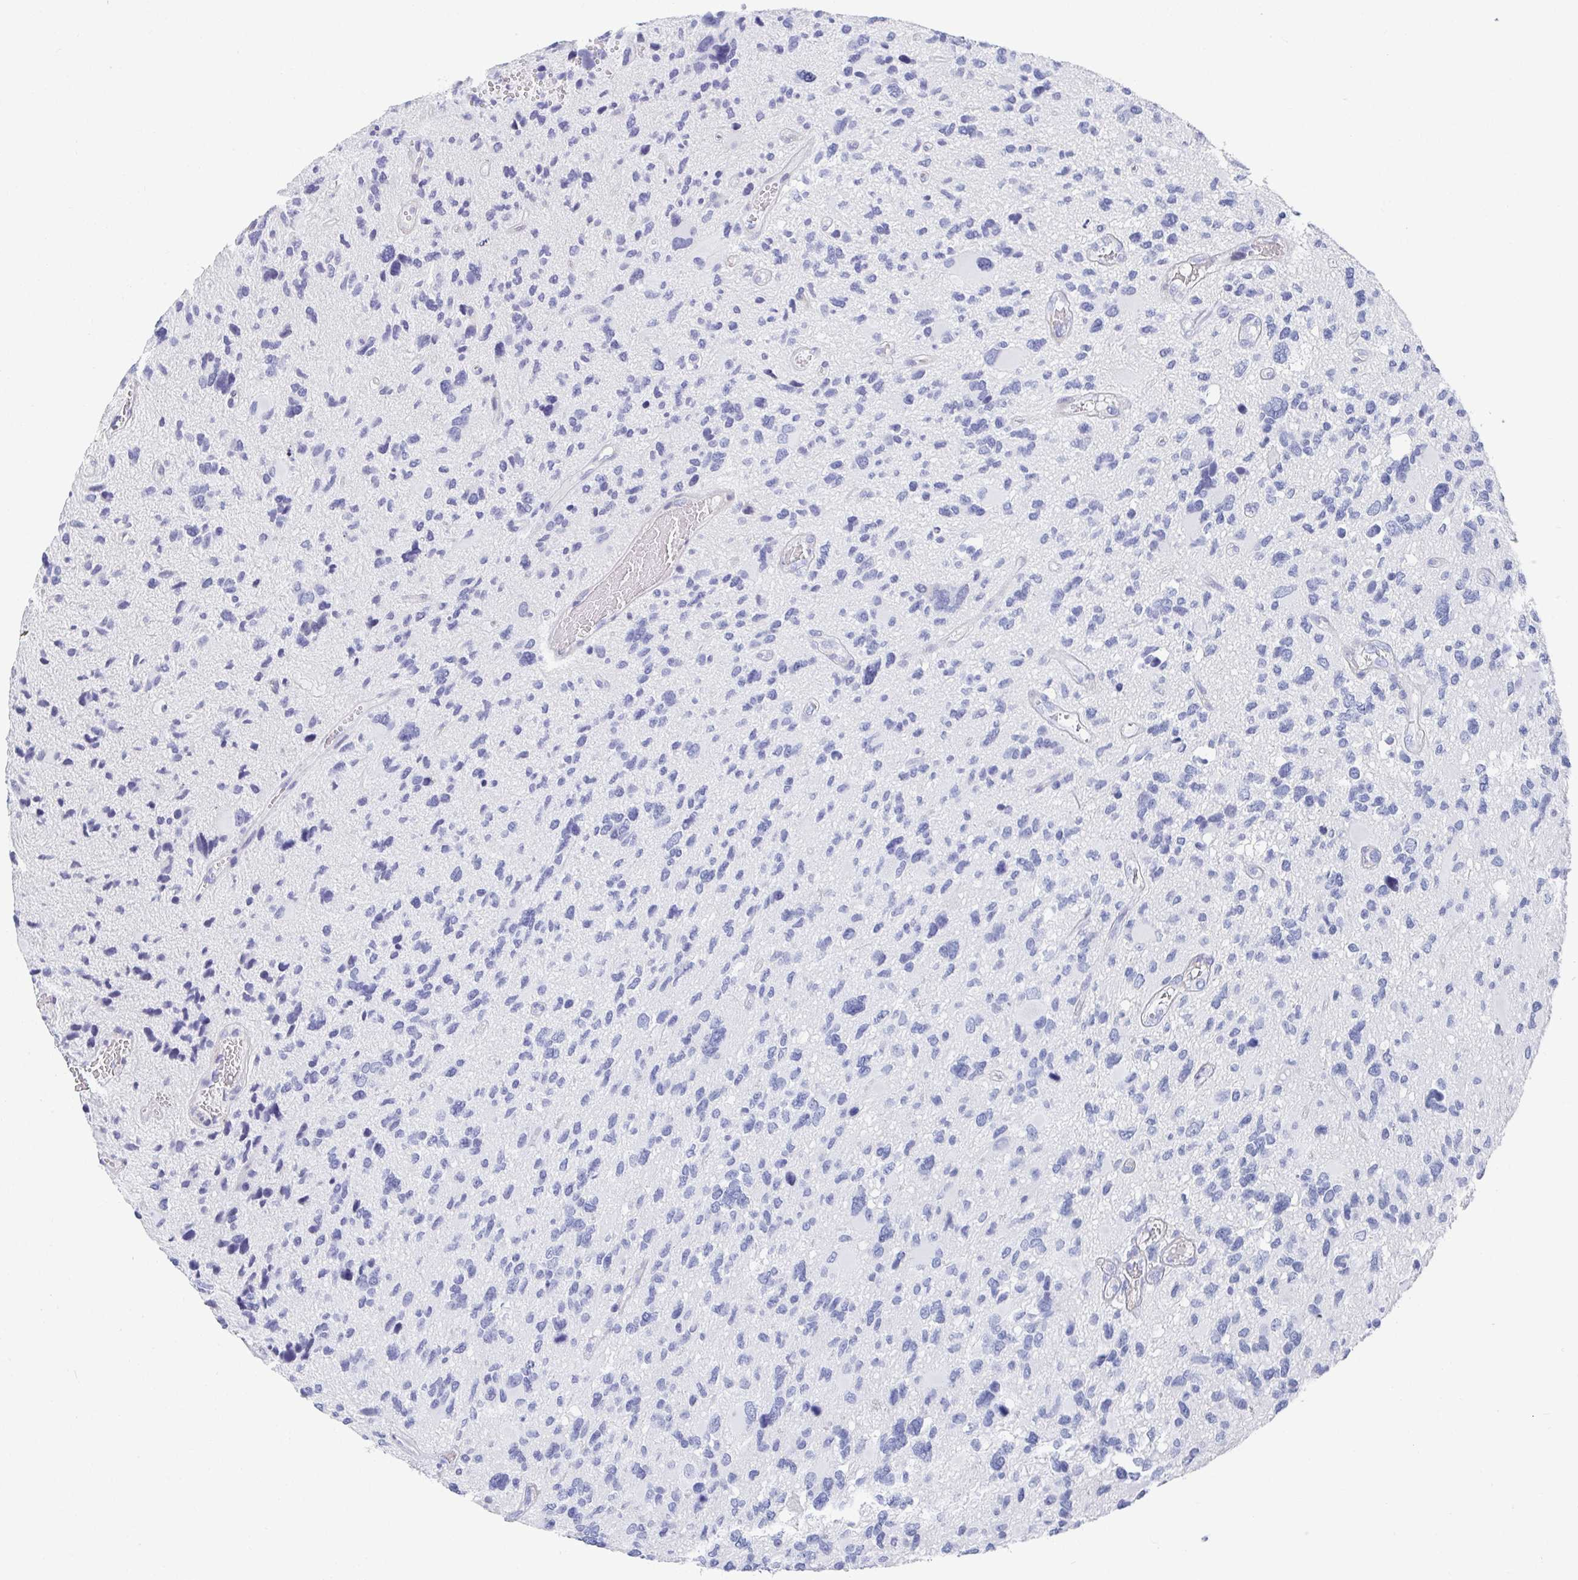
{"staining": {"intensity": "negative", "quantity": "none", "location": "none"}, "tissue": "glioma", "cell_type": "Tumor cells", "image_type": "cancer", "snomed": [{"axis": "morphology", "description": "Glioma, malignant, High grade"}, {"axis": "topography", "description": "Brain"}], "caption": "There is no significant staining in tumor cells of glioma.", "gene": "ZFP82", "patient": {"sex": "female", "age": 11}}